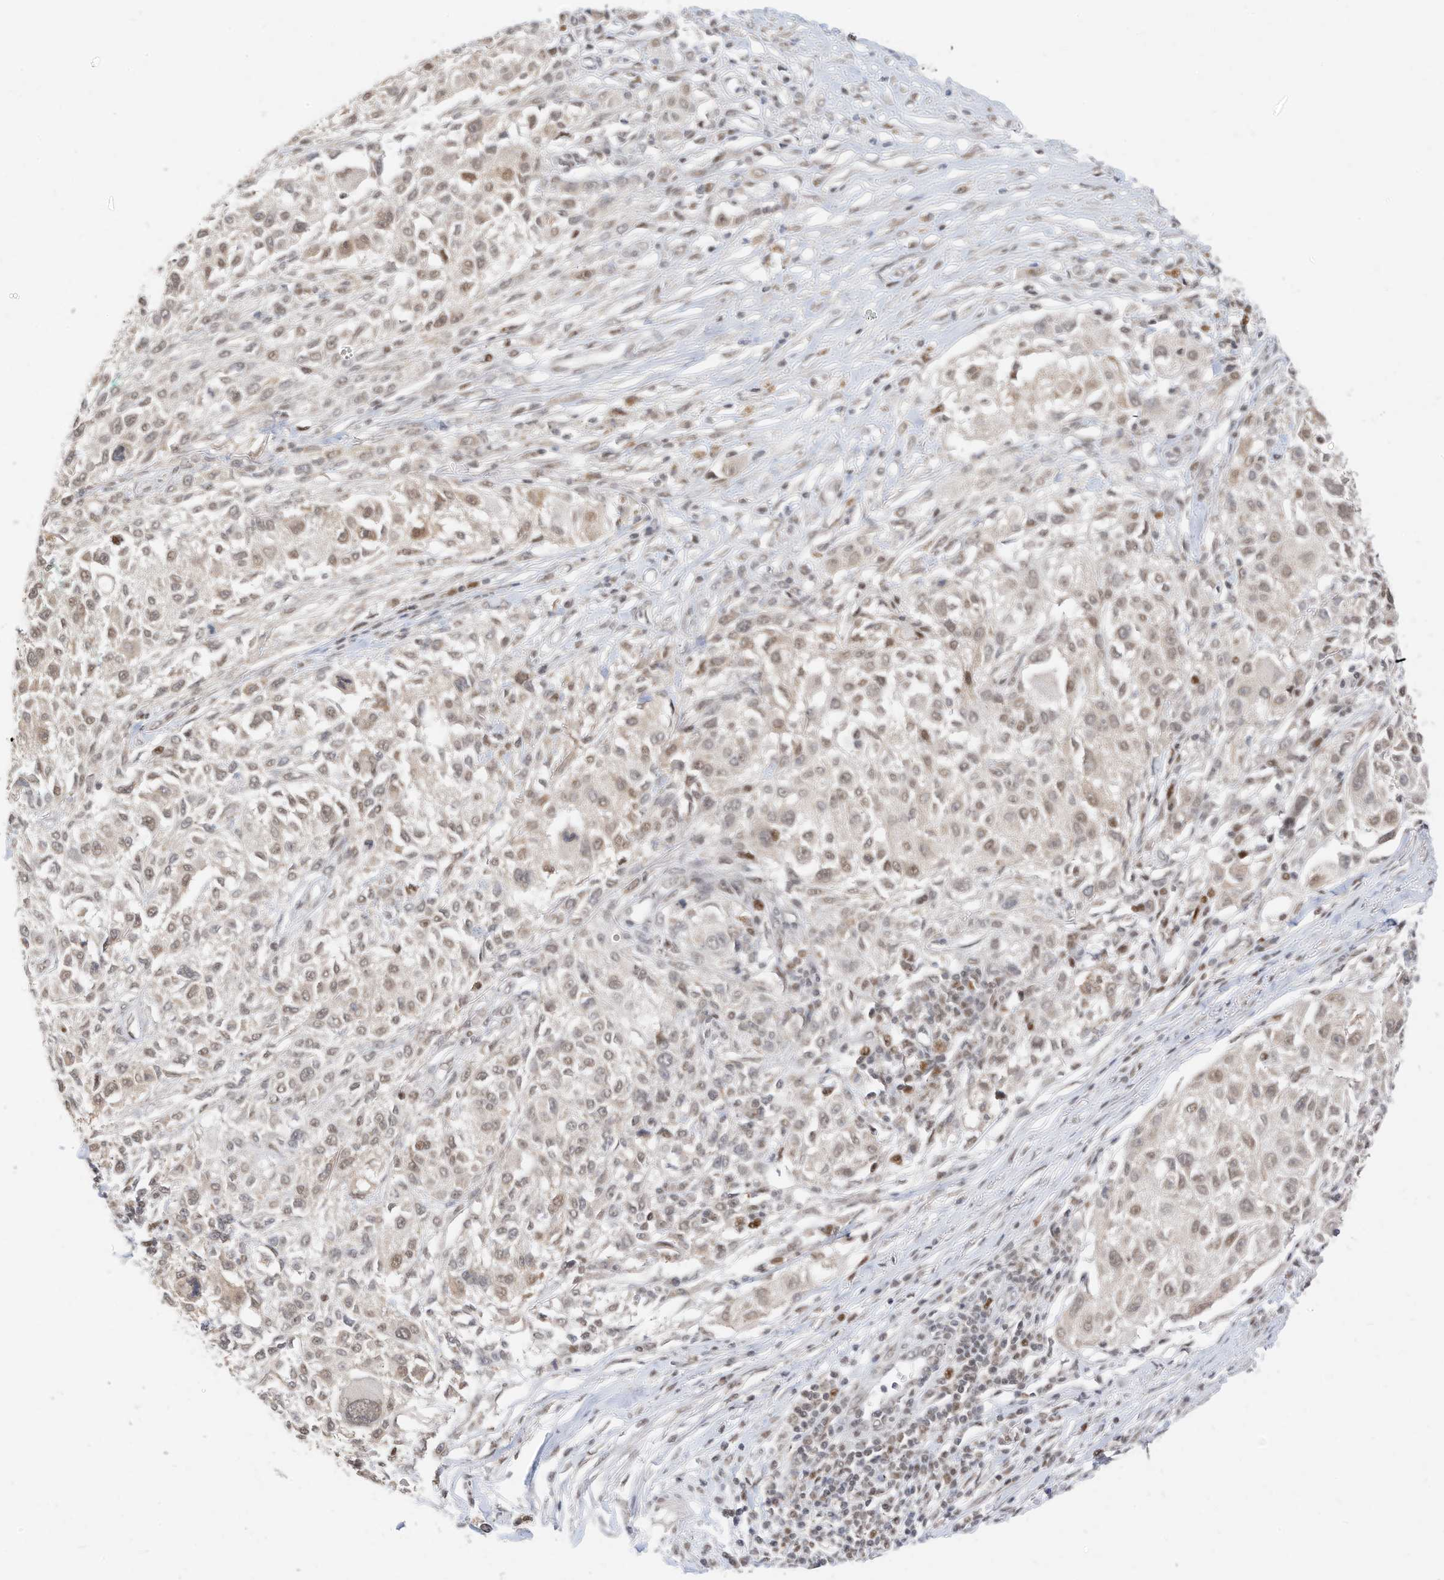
{"staining": {"intensity": "weak", "quantity": ">75%", "location": "nuclear"}, "tissue": "melanoma", "cell_type": "Tumor cells", "image_type": "cancer", "snomed": [{"axis": "morphology", "description": "Necrosis, NOS"}, {"axis": "morphology", "description": "Malignant melanoma, NOS"}, {"axis": "topography", "description": "Skin"}], "caption": "DAB immunohistochemical staining of malignant melanoma exhibits weak nuclear protein staining in about >75% of tumor cells.", "gene": "OGT", "patient": {"sex": "female", "age": 87}}